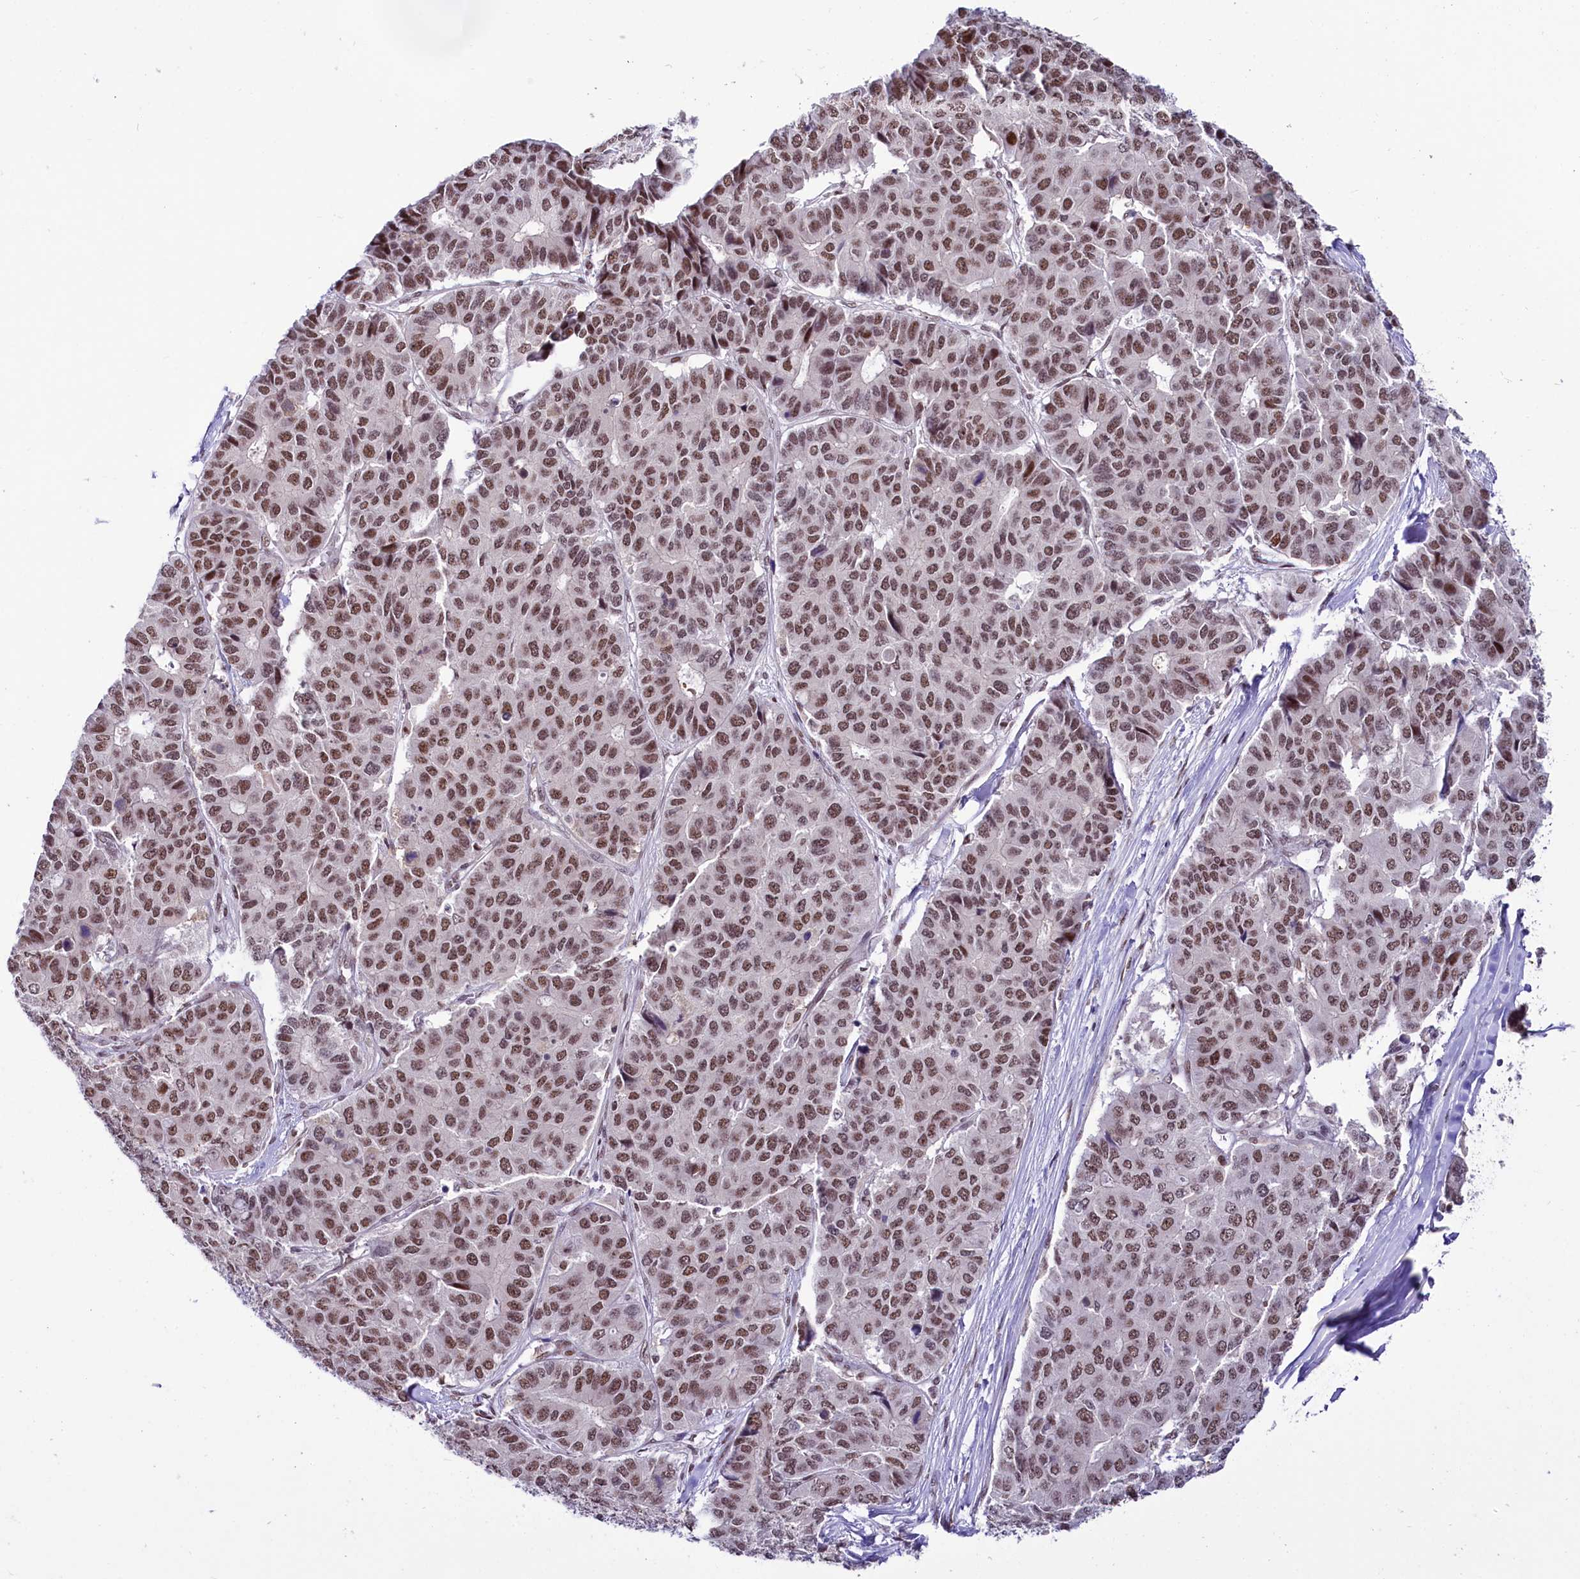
{"staining": {"intensity": "moderate", "quantity": ">75%", "location": "nuclear"}, "tissue": "pancreatic cancer", "cell_type": "Tumor cells", "image_type": "cancer", "snomed": [{"axis": "morphology", "description": "Adenocarcinoma, NOS"}, {"axis": "topography", "description": "Pancreas"}], "caption": "Pancreatic cancer (adenocarcinoma) was stained to show a protein in brown. There is medium levels of moderate nuclear positivity in about >75% of tumor cells. Immunohistochemistry (ihc) stains the protein in brown and the nuclei are stained blue.", "gene": "SCAF11", "patient": {"sex": "male", "age": 50}}